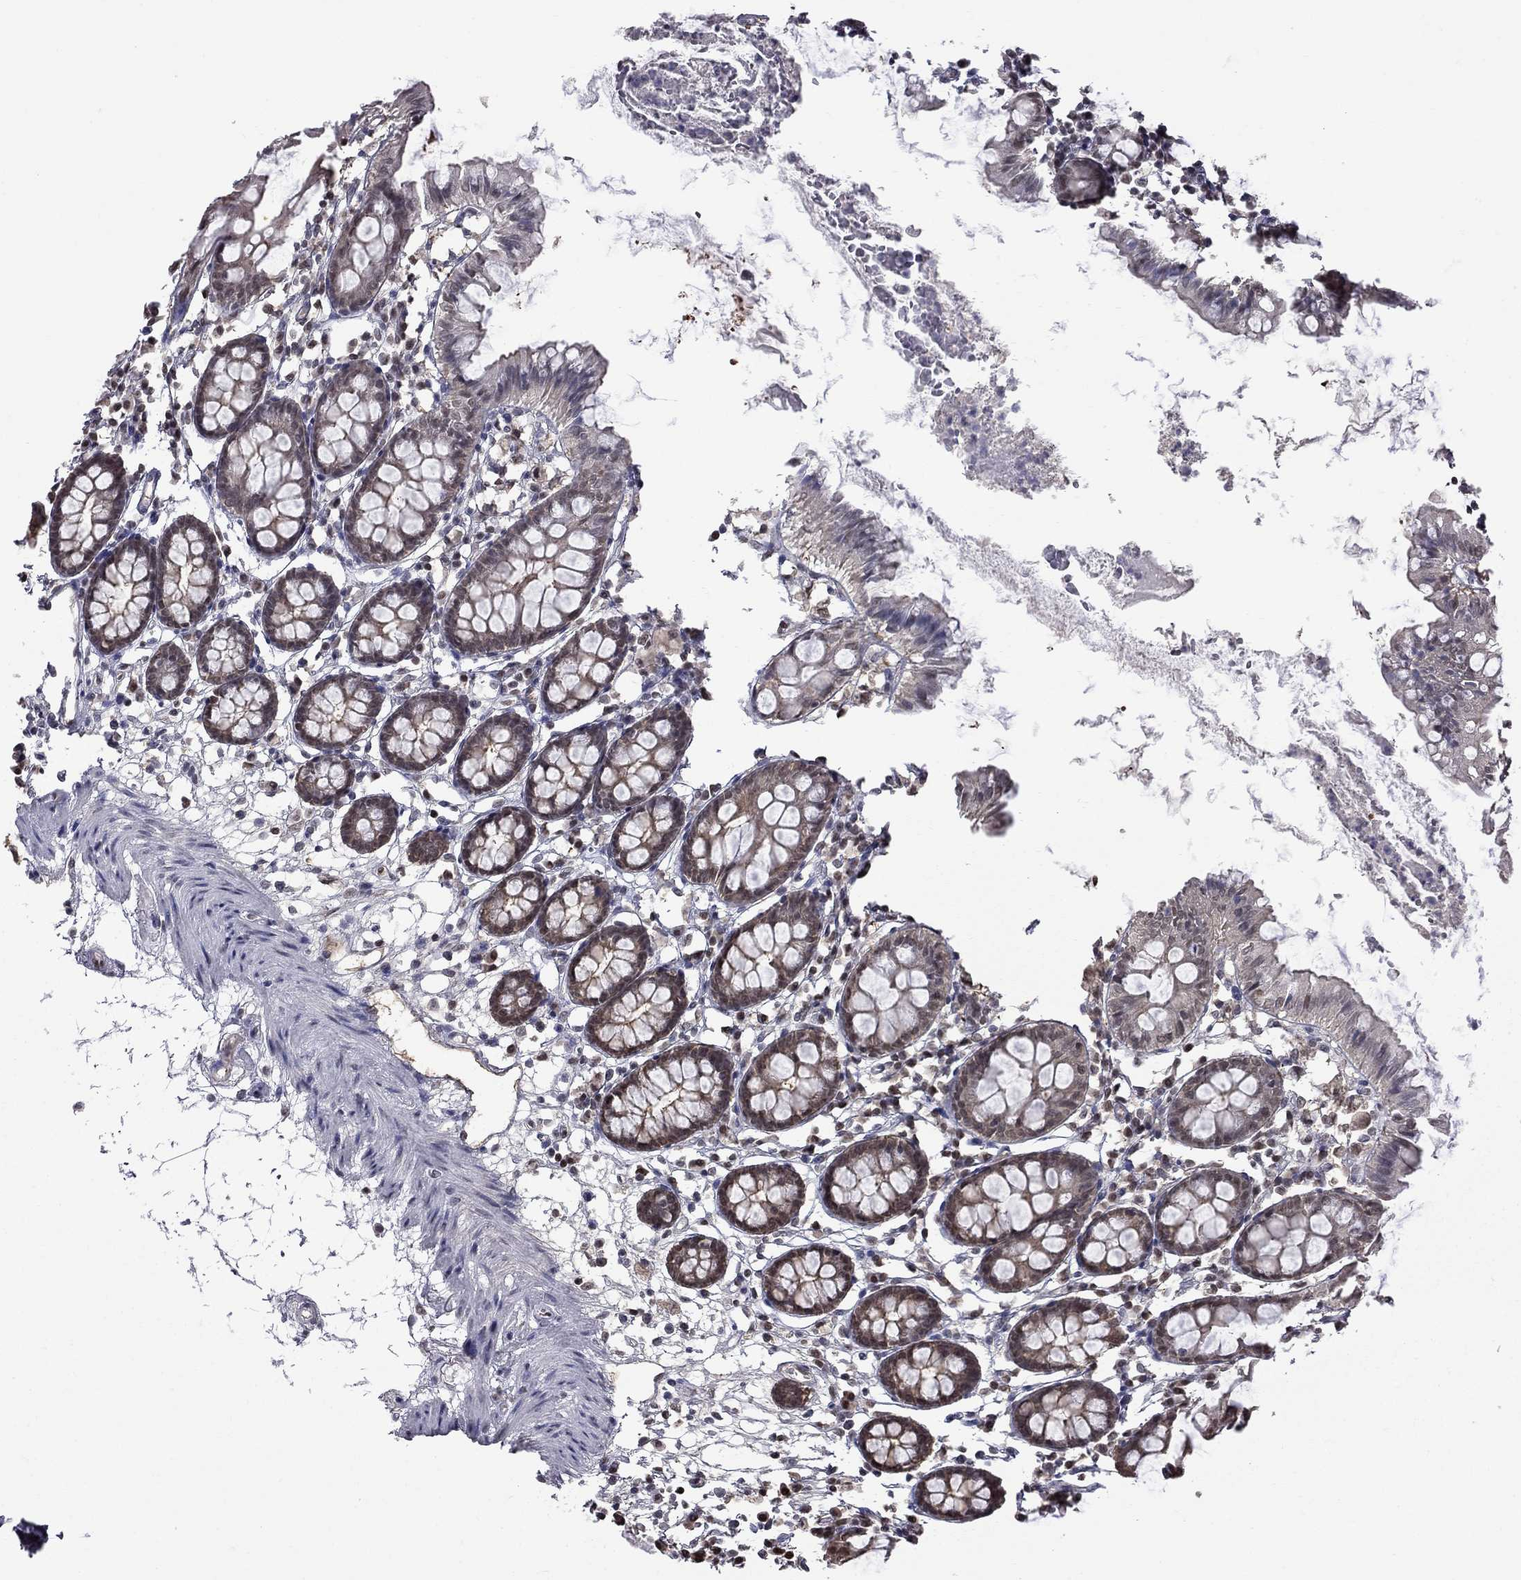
{"staining": {"intensity": "negative", "quantity": "none", "location": "none"}, "tissue": "colon", "cell_type": "Endothelial cells", "image_type": "normal", "snomed": [{"axis": "morphology", "description": "Normal tissue, NOS"}, {"axis": "topography", "description": "Colon"}], "caption": "Micrograph shows no significant protein staining in endothelial cells of benign colon.", "gene": "RFWD3", "patient": {"sex": "female", "age": 84}}